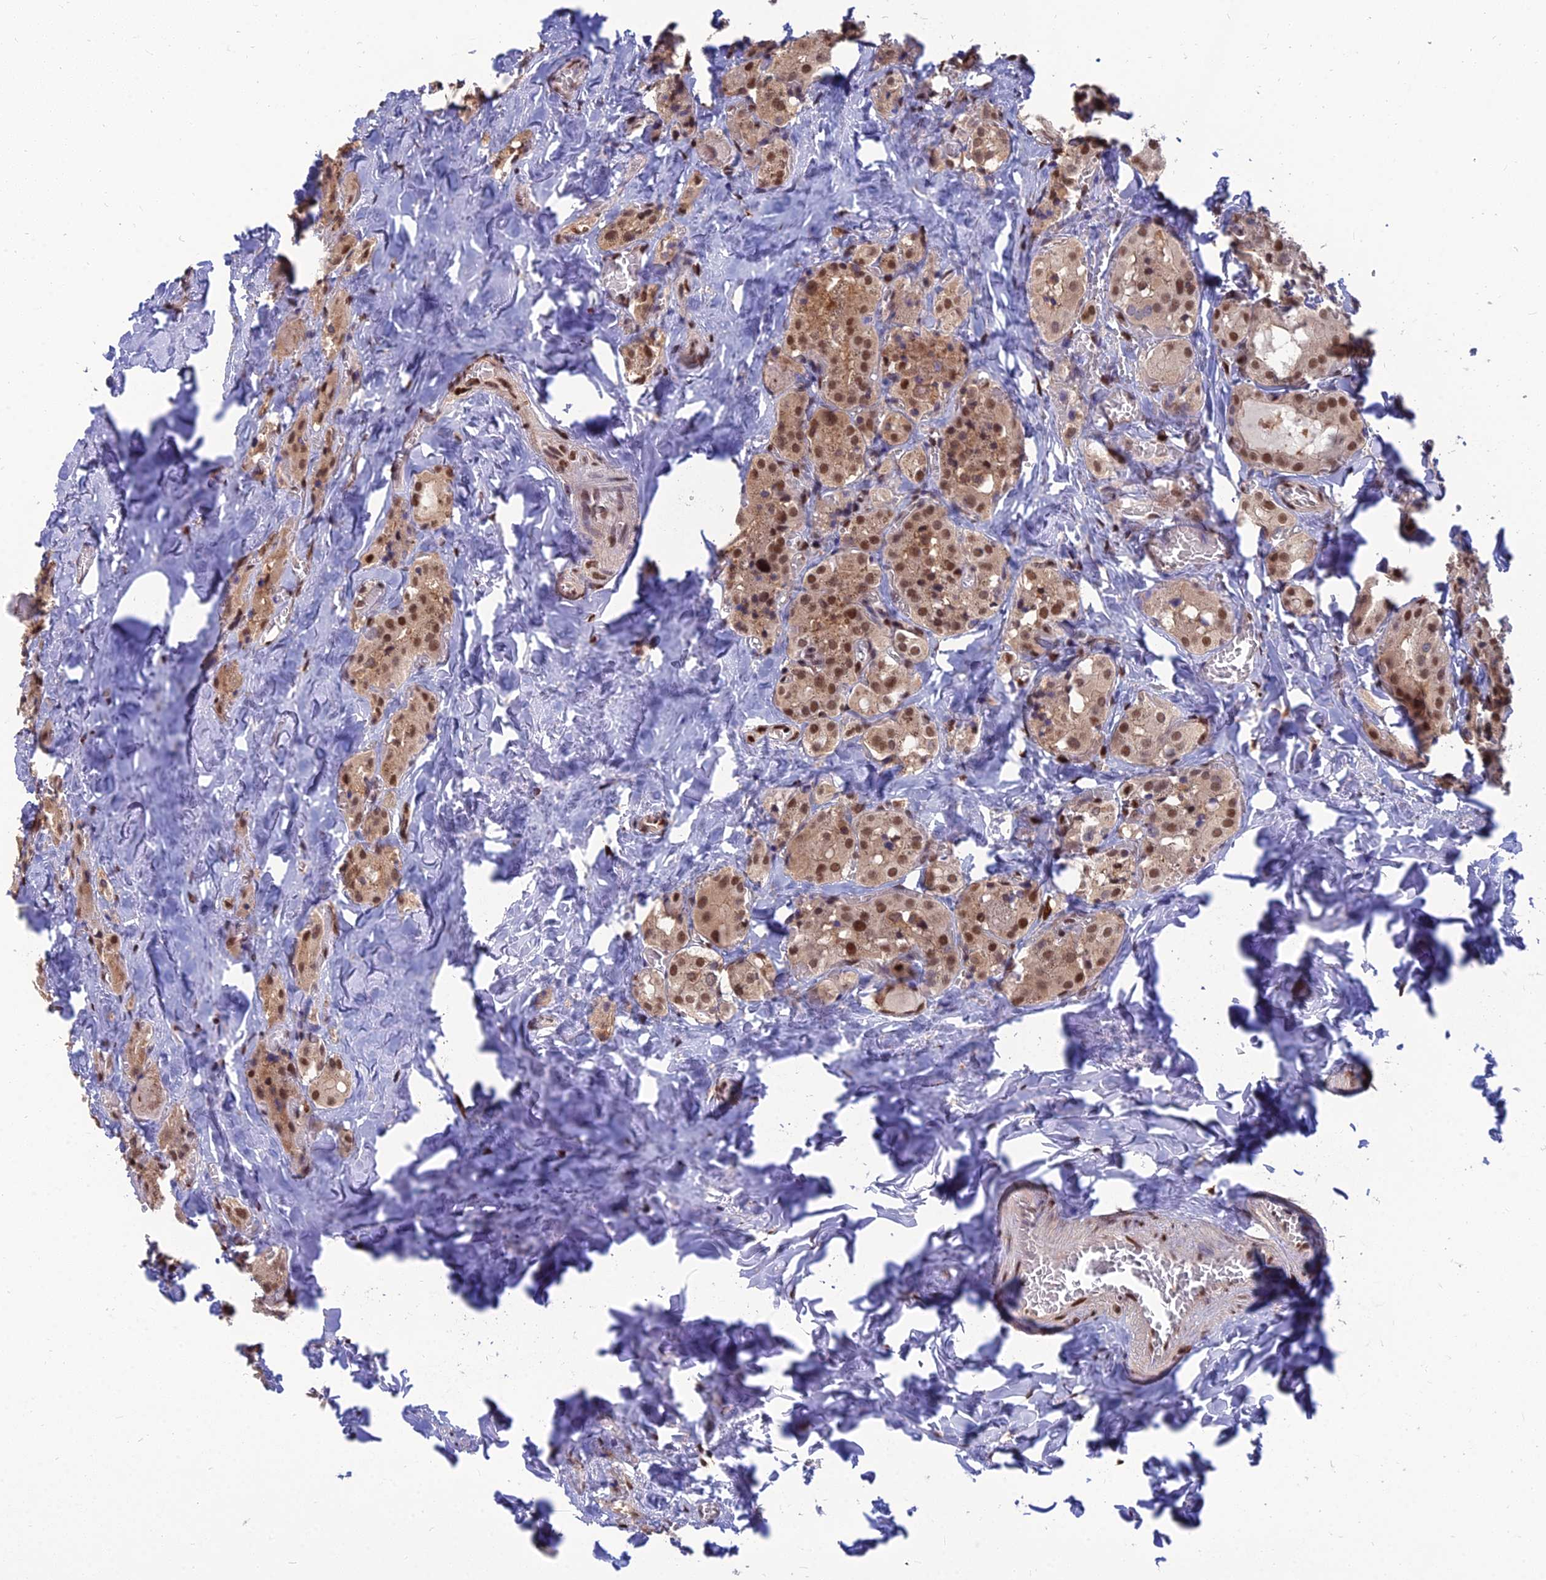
{"staining": {"intensity": "strong", "quantity": ">75%", "location": "nuclear"}, "tissue": "parathyroid gland", "cell_type": "Glandular cells", "image_type": "normal", "snomed": [{"axis": "morphology", "description": "Normal tissue, NOS"}, {"axis": "morphology", "description": "Atrophy, NOS"}, {"axis": "topography", "description": "Parathyroid gland"}], "caption": "Brown immunohistochemical staining in normal human parathyroid gland exhibits strong nuclear staining in approximately >75% of glandular cells.", "gene": "DNPEP", "patient": {"sex": "female", "age": 54}}